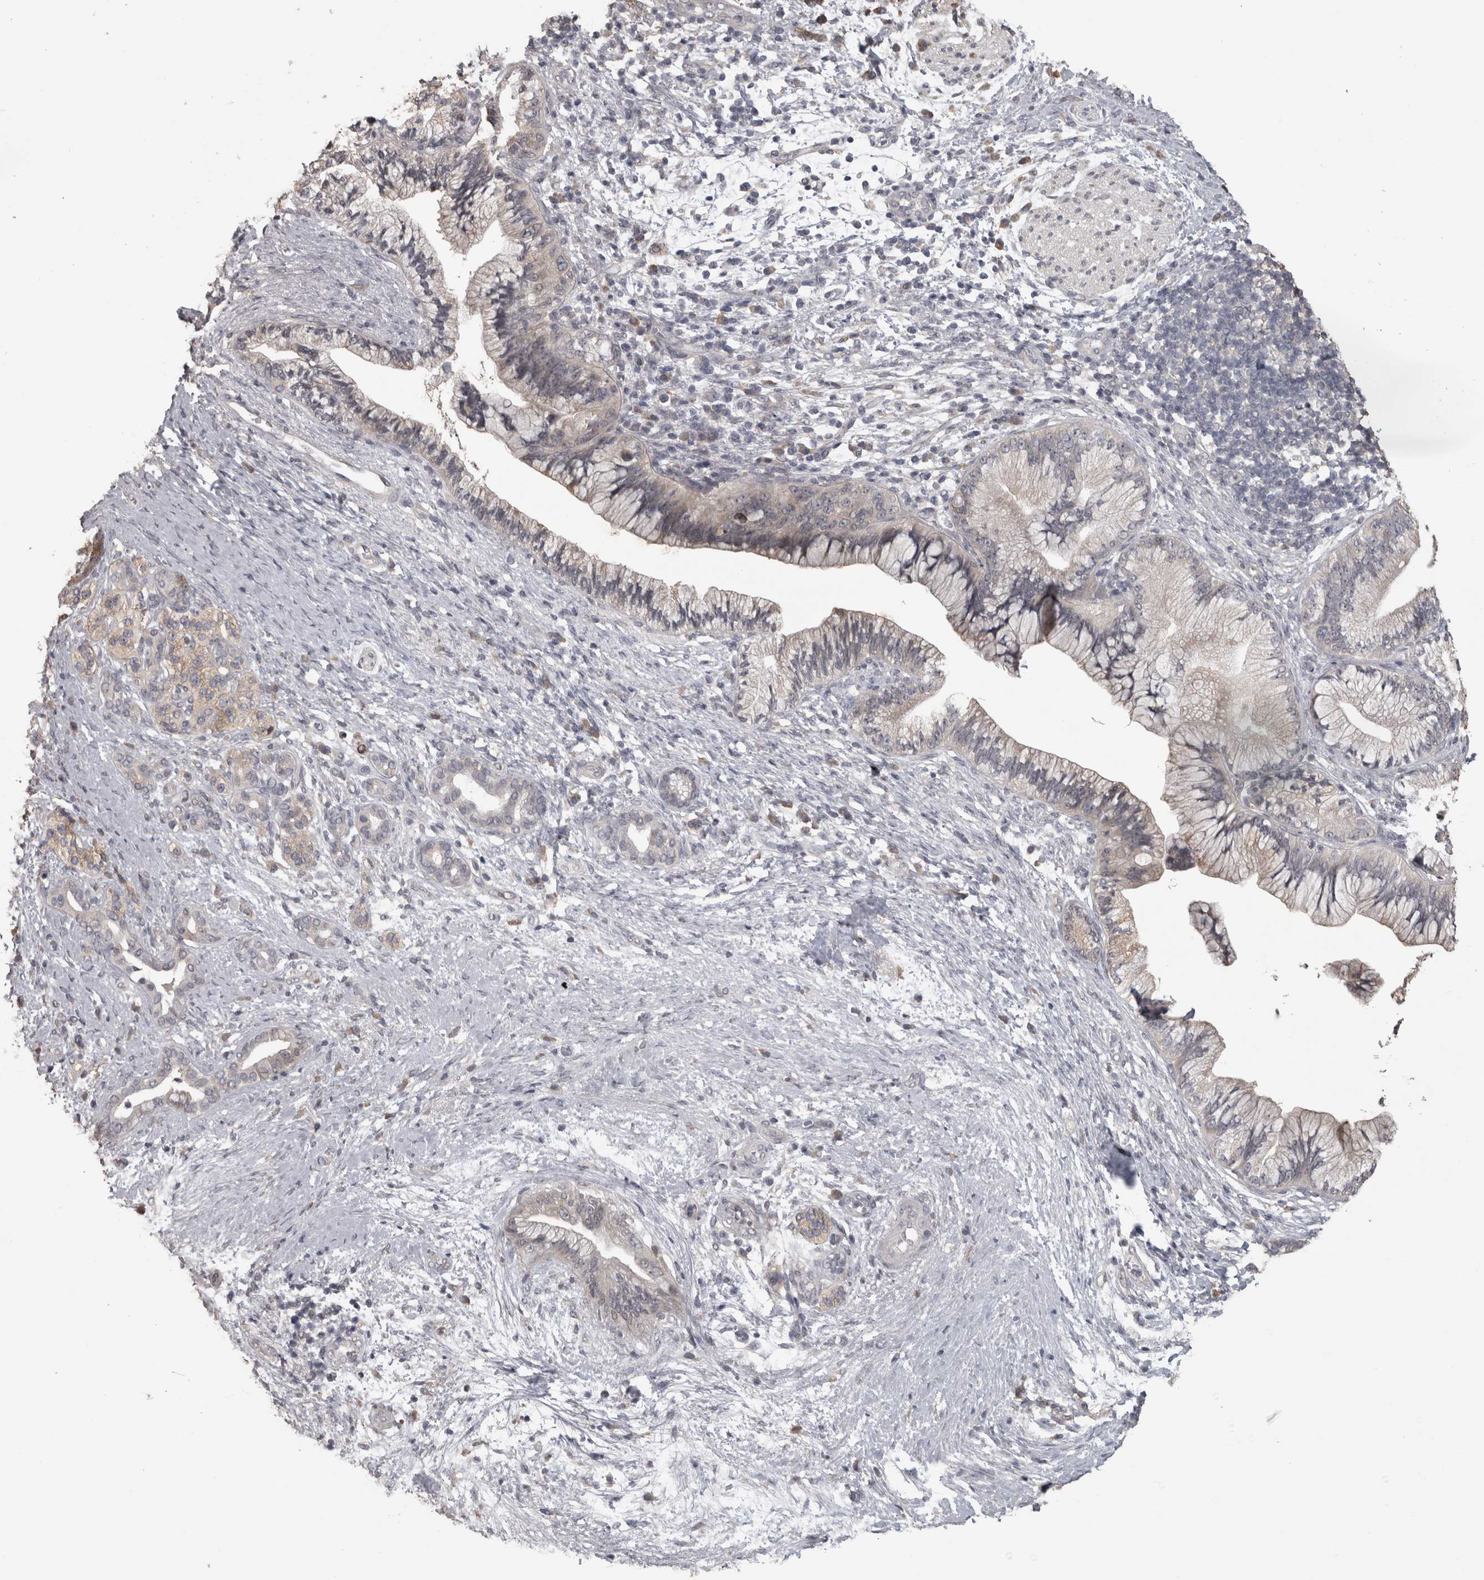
{"staining": {"intensity": "negative", "quantity": "none", "location": "none"}, "tissue": "pancreatic cancer", "cell_type": "Tumor cells", "image_type": "cancer", "snomed": [{"axis": "morphology", "description": "Adenocarcinoma, NOS"}, {"axis": "topography", "description": "Pancreas"}], "caption": "Immunohistochemical staining of human pancreatic cancer exhibits no significant positivity in tumor cells. Brightfield microscopy of immunohistochemistry (IHC) stained with DAB (brown) and hematoxylin (blue), captured at high magnification.", "gene": "RAB29", "patient": {"sex": "male", "age": 59}}